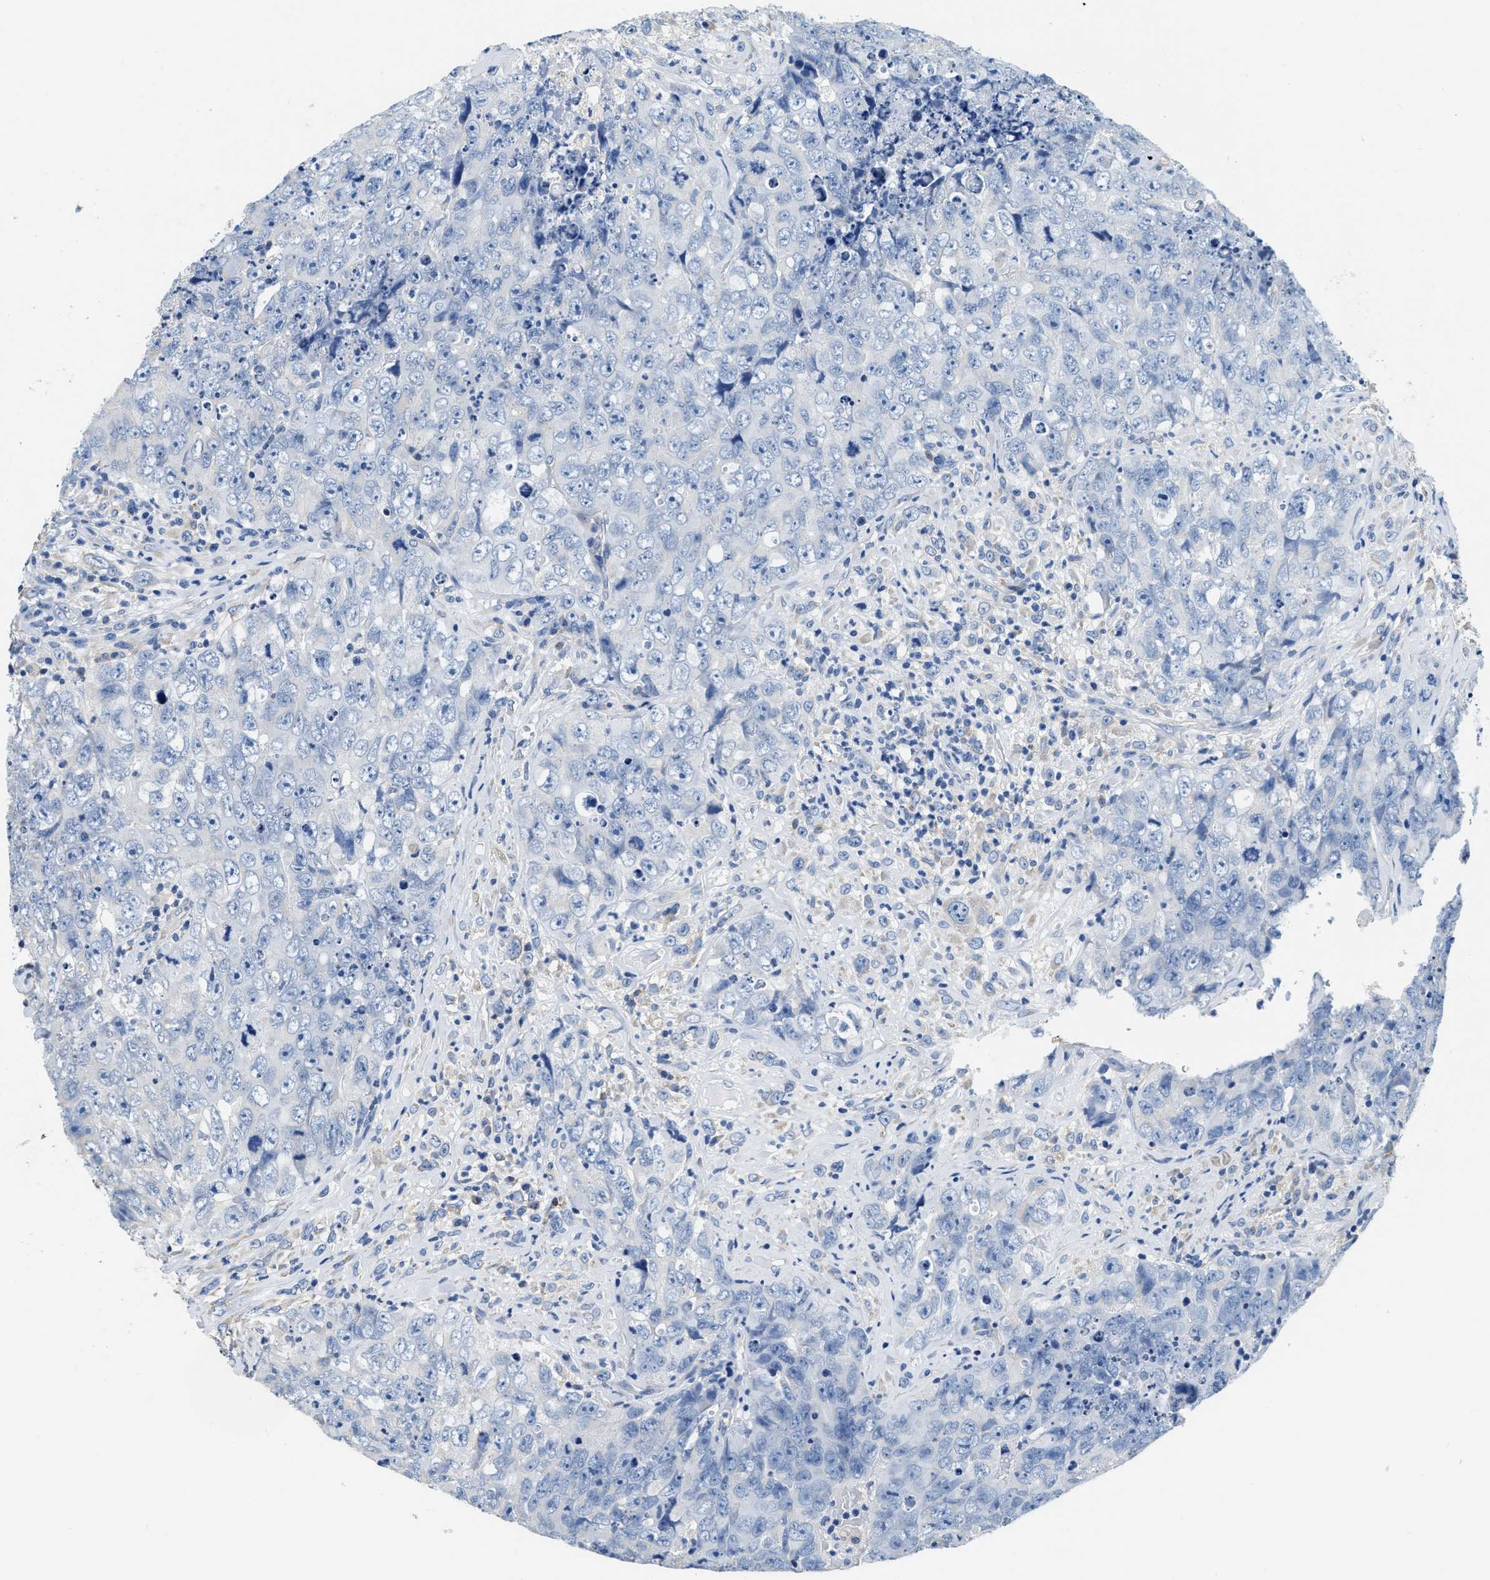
{"staining": {"intensity": "negative", "quantity": "none", "location": "none"}, "tissue": "testis cancer", "cell_type": "Tumor cells", "image_type": "cancer", "snomed": [{"axis": "morphology", "description": "Carcinoma, Embryonal, NOS"}, {"axis": "topography", "description": "Testis"}], "caption": "Immunohistochemical staining of human testis cancer (embryonal carcinoma) shows no significant positivity in tumor cells.", "gene": "ZDHHC13", "patient": {"sex": "male", "age": 32}}